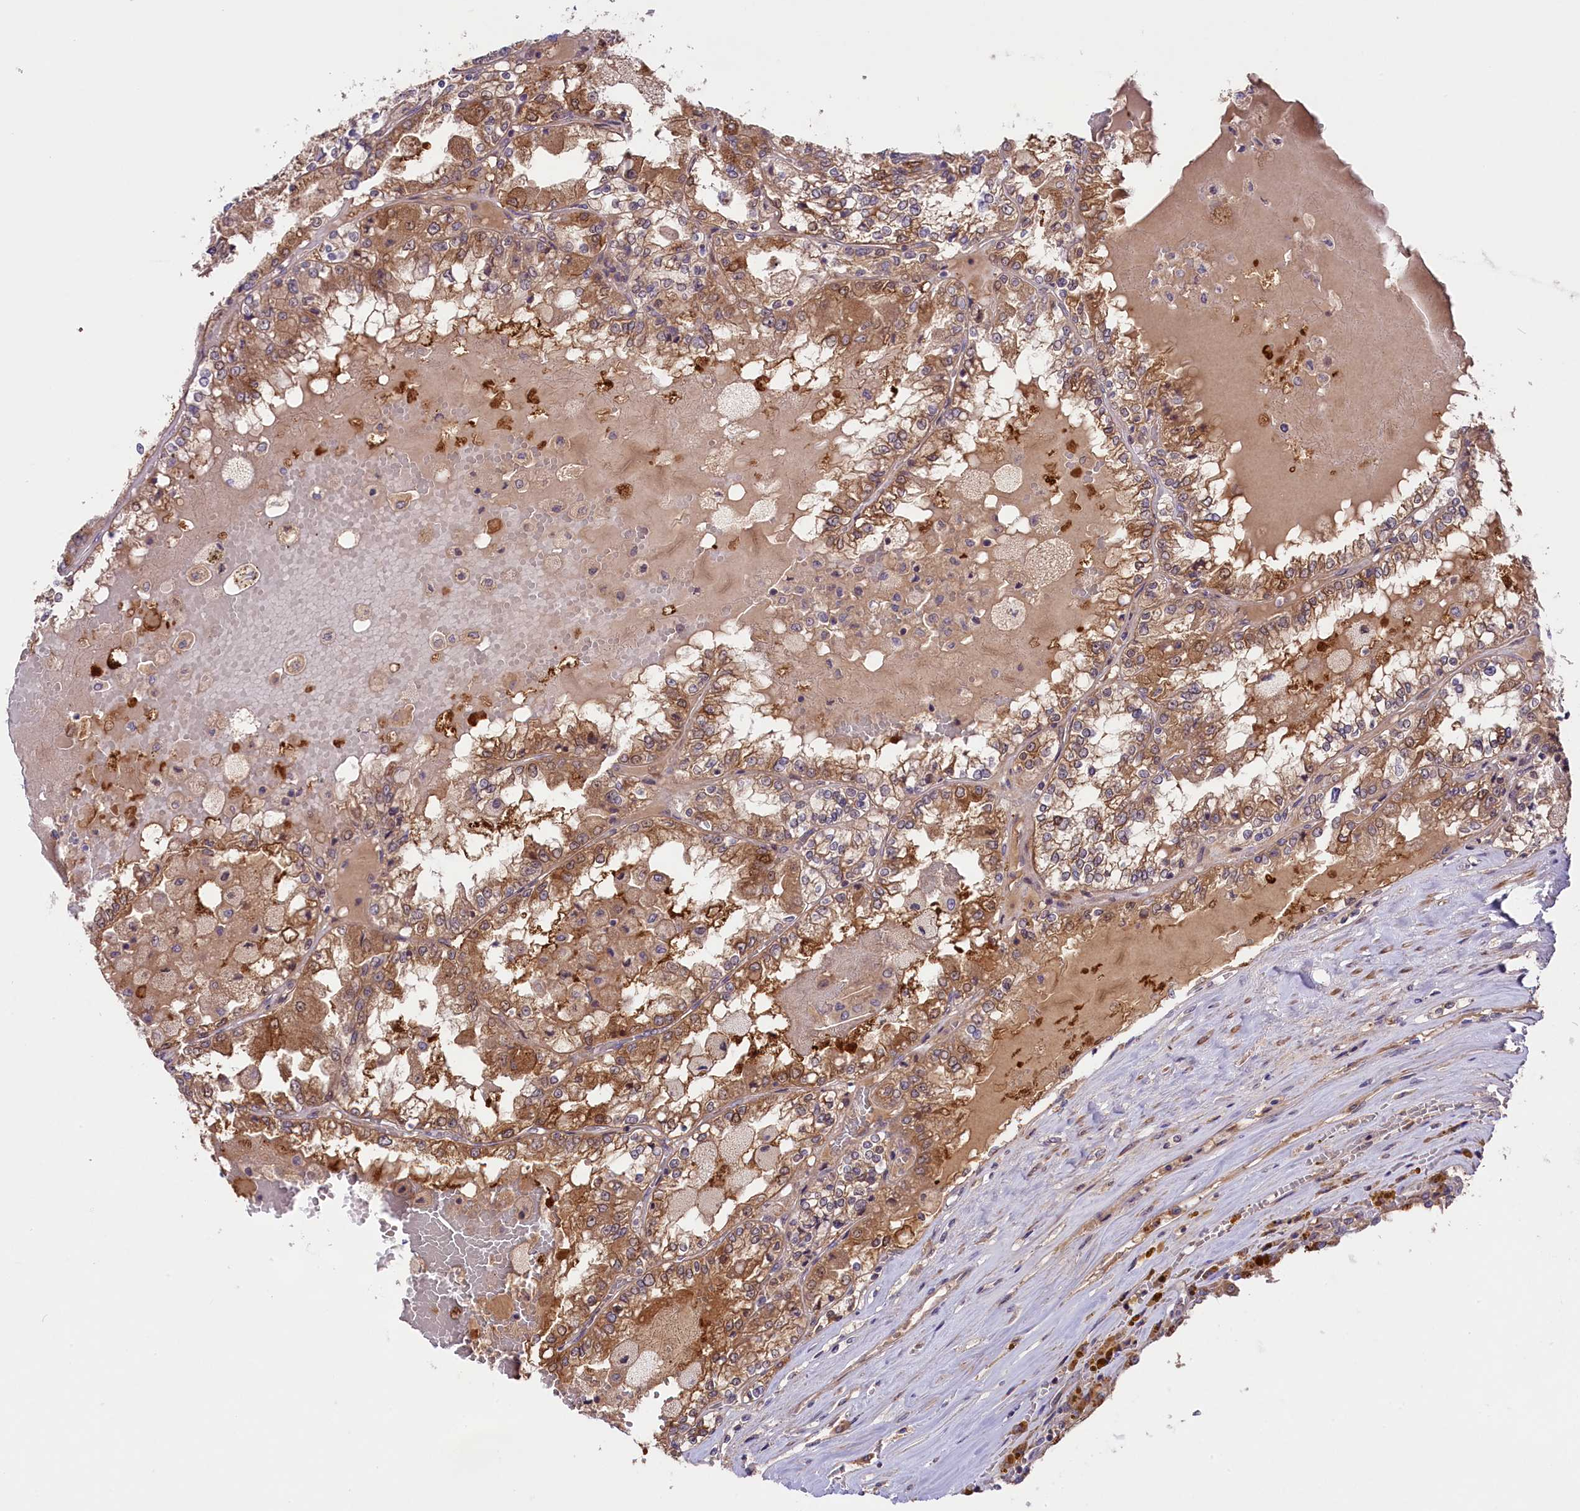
{"staining": {"intensity": "moderate", "quantity": ">75%", "location": "cytoplasmic/membranous"}, "tissue": "renal cancer", "cell_type": "Tumor cells", "image_type": "cancer", "snomed": [{"axis": "morphology", "description": "Adenocarcinoma, NOS"}, {"axis": "topography", "description": "Kidney"}], "caption": "Human renal adenocarcinoma stained with a protein marker shows moderate staining in tumor cells.", "gene": "COG8", "patient": {"sex": "female", "age": 56}}